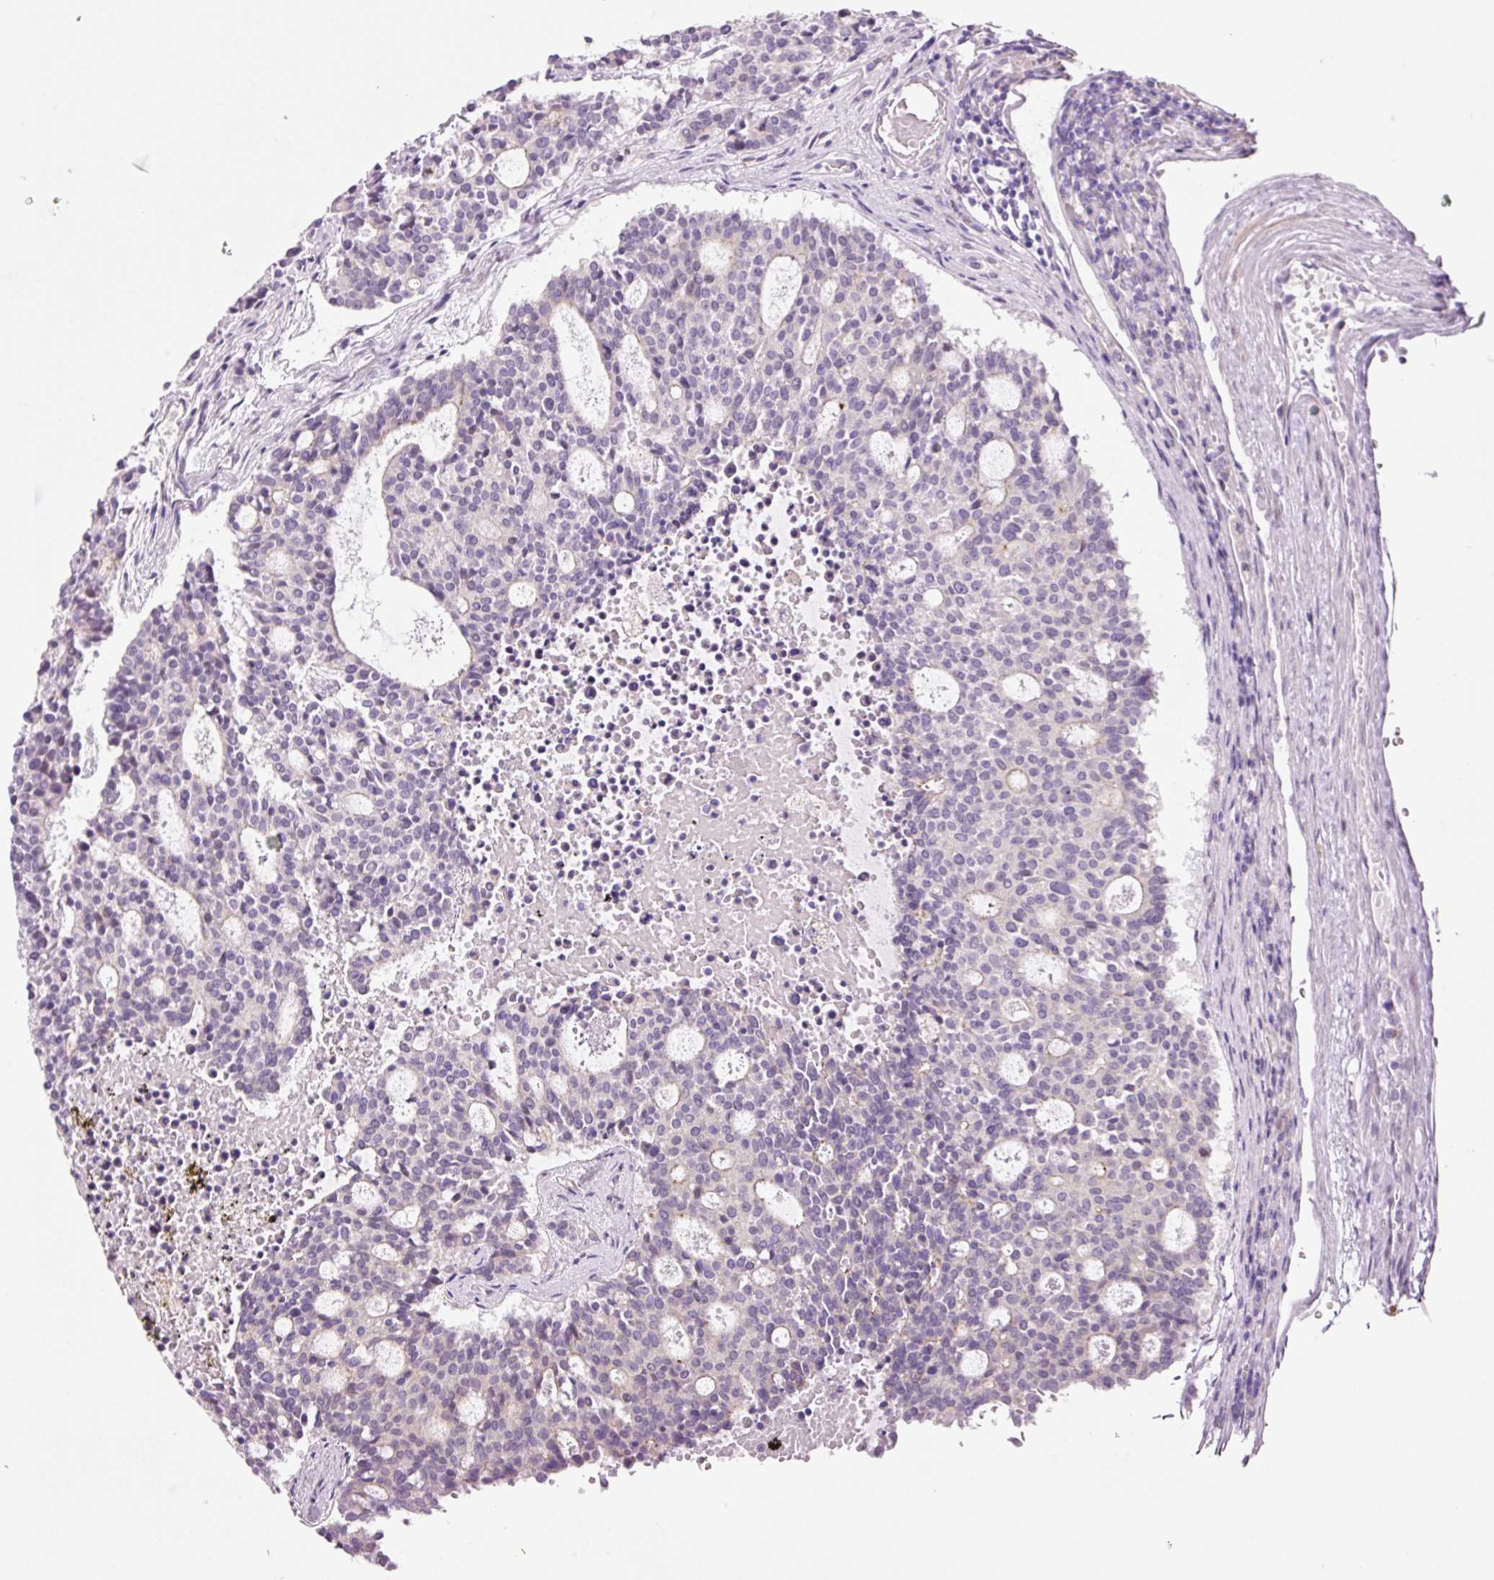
{"staining": {"intensity": "negative", "quantity": "none", "location": "none"}, "tissue": "carcinoid", "cell_type": "Tumor cells", "image_type": "cancer", "snomed": [{"axis": "morphology", "description": "Carcinoid, malignant, NOS"}, {"axis": "topography", "description": "Pancreas"}], "caption": "This image is of carcinoid stained with immunohistochemistry to label a protein in brown with the nuclei are counter-stained blue. There is no expression in tumor cells. (DAB immunohistochemistry, high magnification).", "gene": "SRC", "patient": {"sex": "female", "age": 54}}